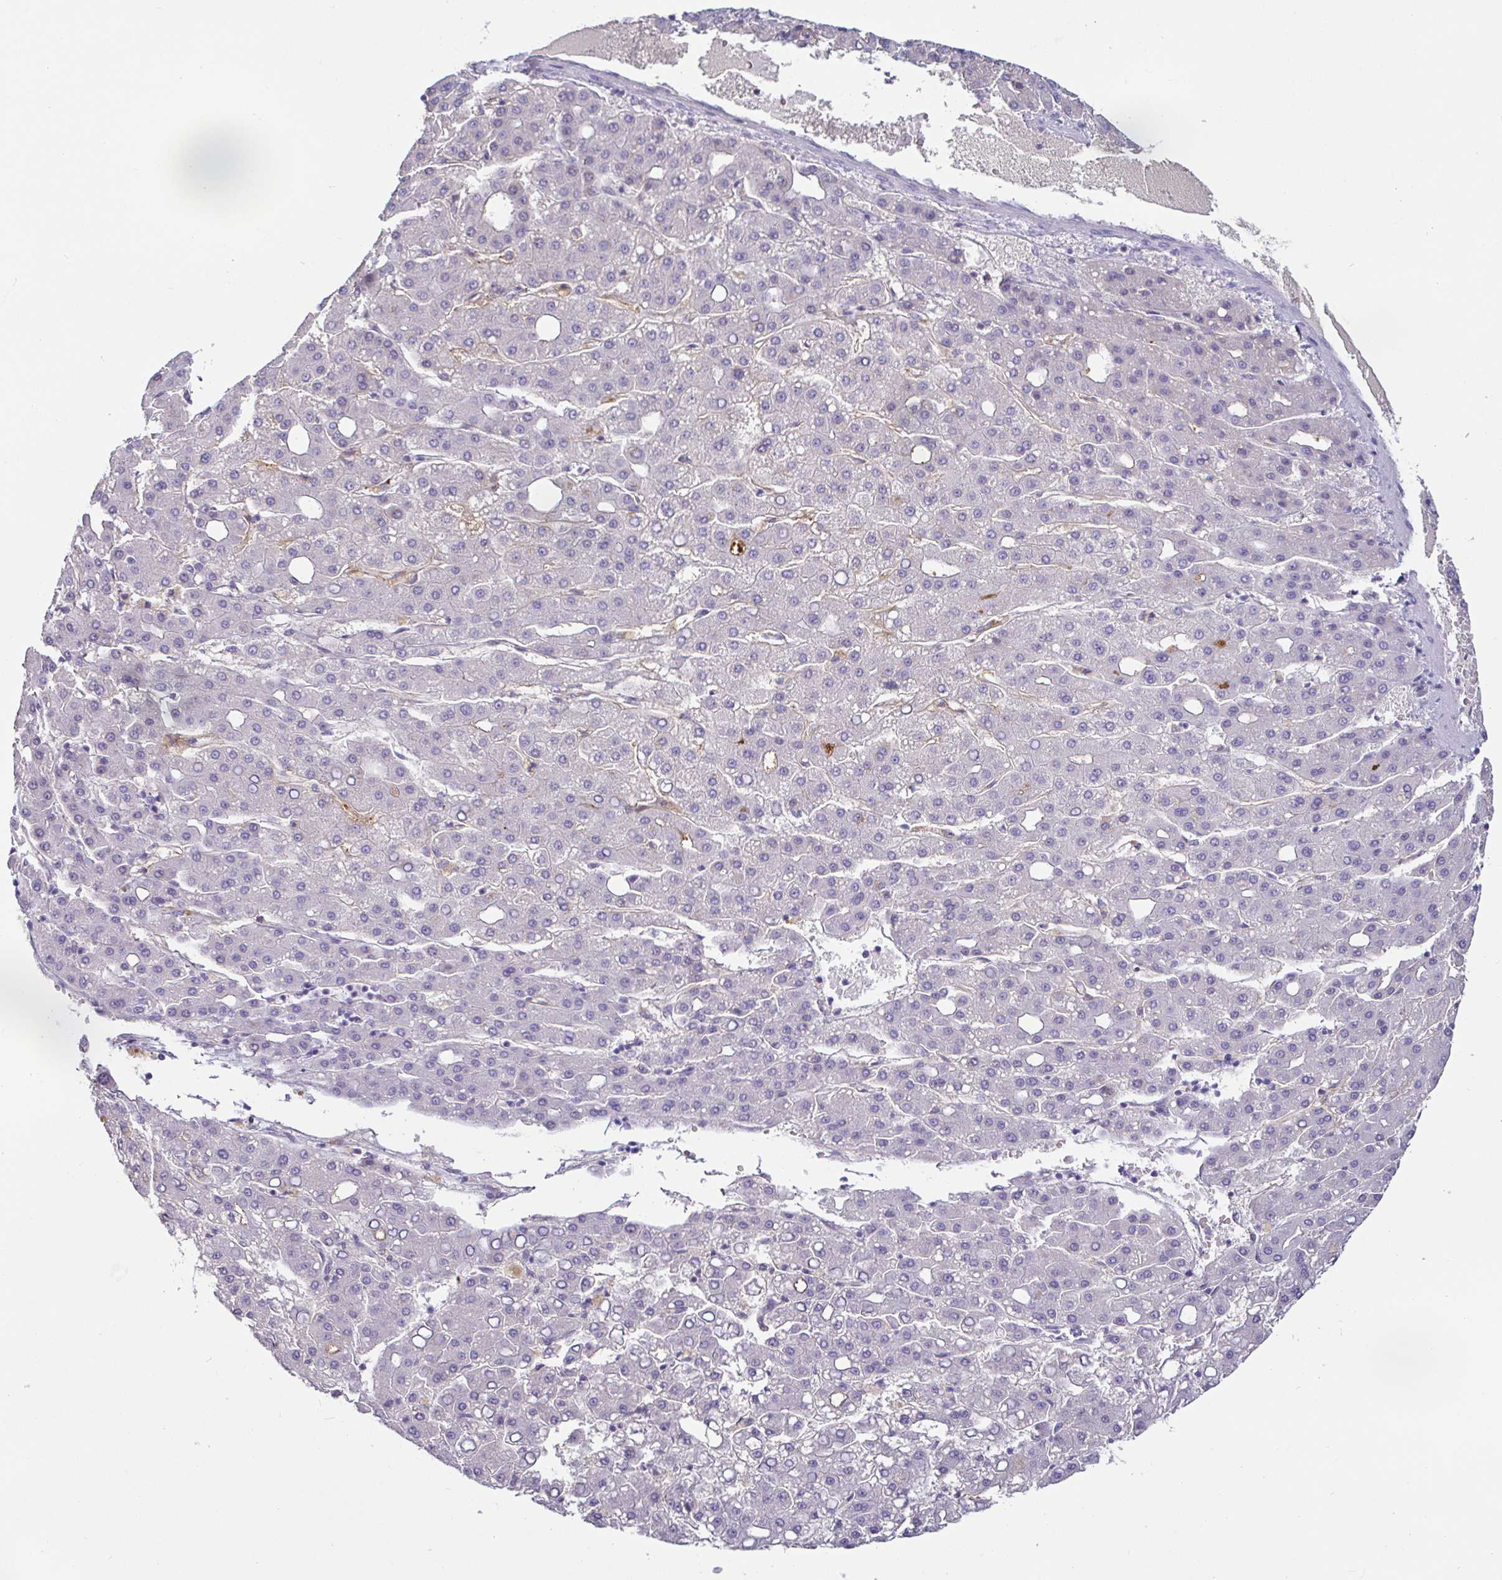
{"staining": {"intensity": "negative", "quantity": "none", "location": "none"}, "tissue": "liver cancer", "cell_type": "Tumor cells", "image_type": "cancer", "snomed": [{"axis": "morphology", "description": "Carcinoma, Hepatocellular, NOS"}, {"axis": "topography", "description": "Liver"}], "caption": "Immunohistochemical staining of liver cancer demonstrates no significant staining in tumor cells.", "gene": "SAA4", "patient": {"sex": "male", "age": 65}}